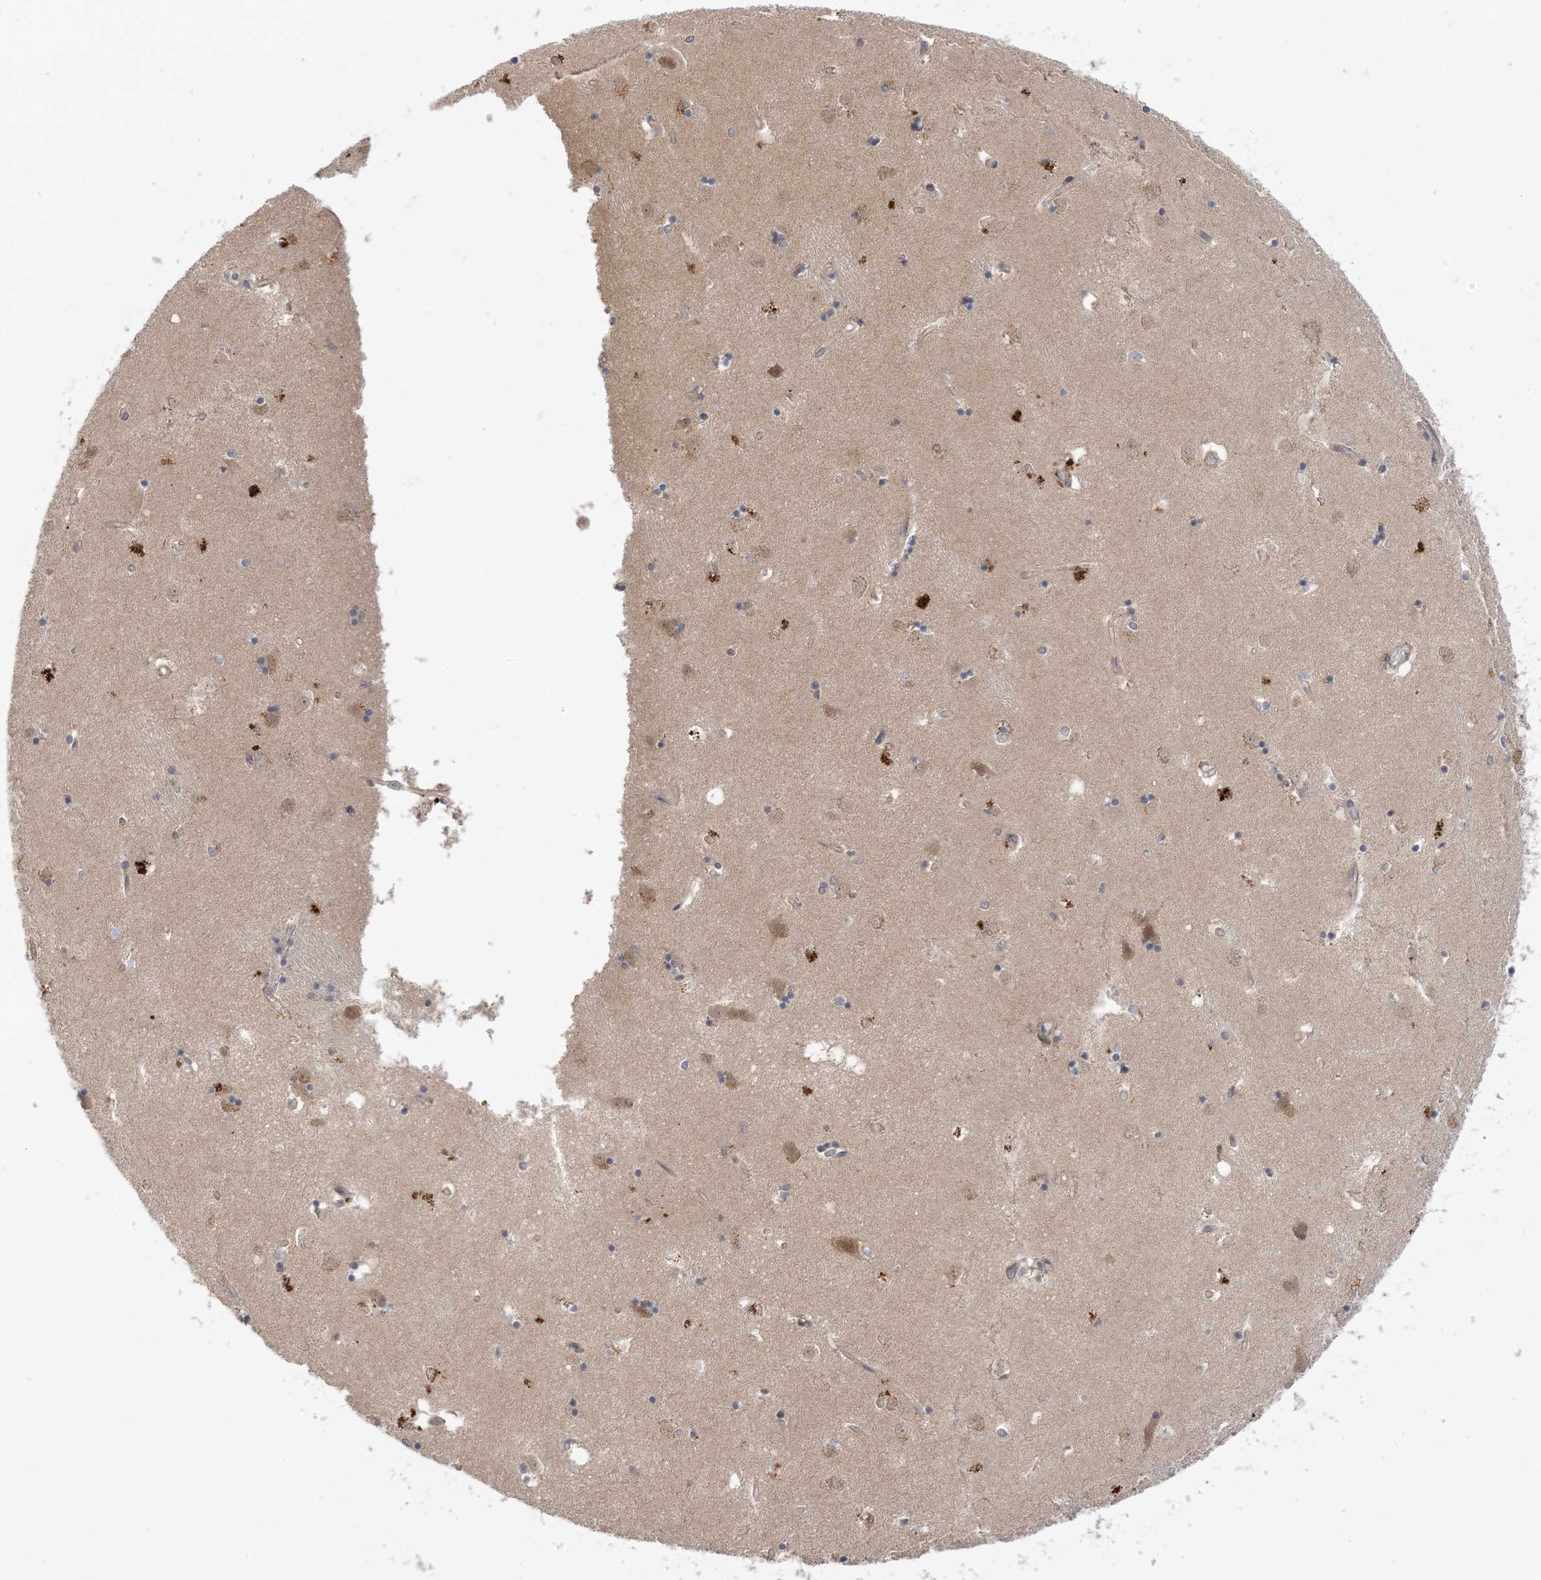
{"staining": {"intensity": "moderate", "quantity": "<25%", "location": "cytoplasmic/membranous"}, "tissue": "caudate", "cell_type": "Glial cells", "image_type": "normal", "snomed": [{"axis": "morphology", "description": "Normal tissue, NOS"}, {"axis": "topography", "description": "Lateral ventricle wall"}], "caption": "Glial cells exhibit low levels of moderate cytoplasmic/membranous positivity in about <25% of cells in benign human caudate.", "gene": "WDR26", "patient": {"sex": "male", "age": 45}}